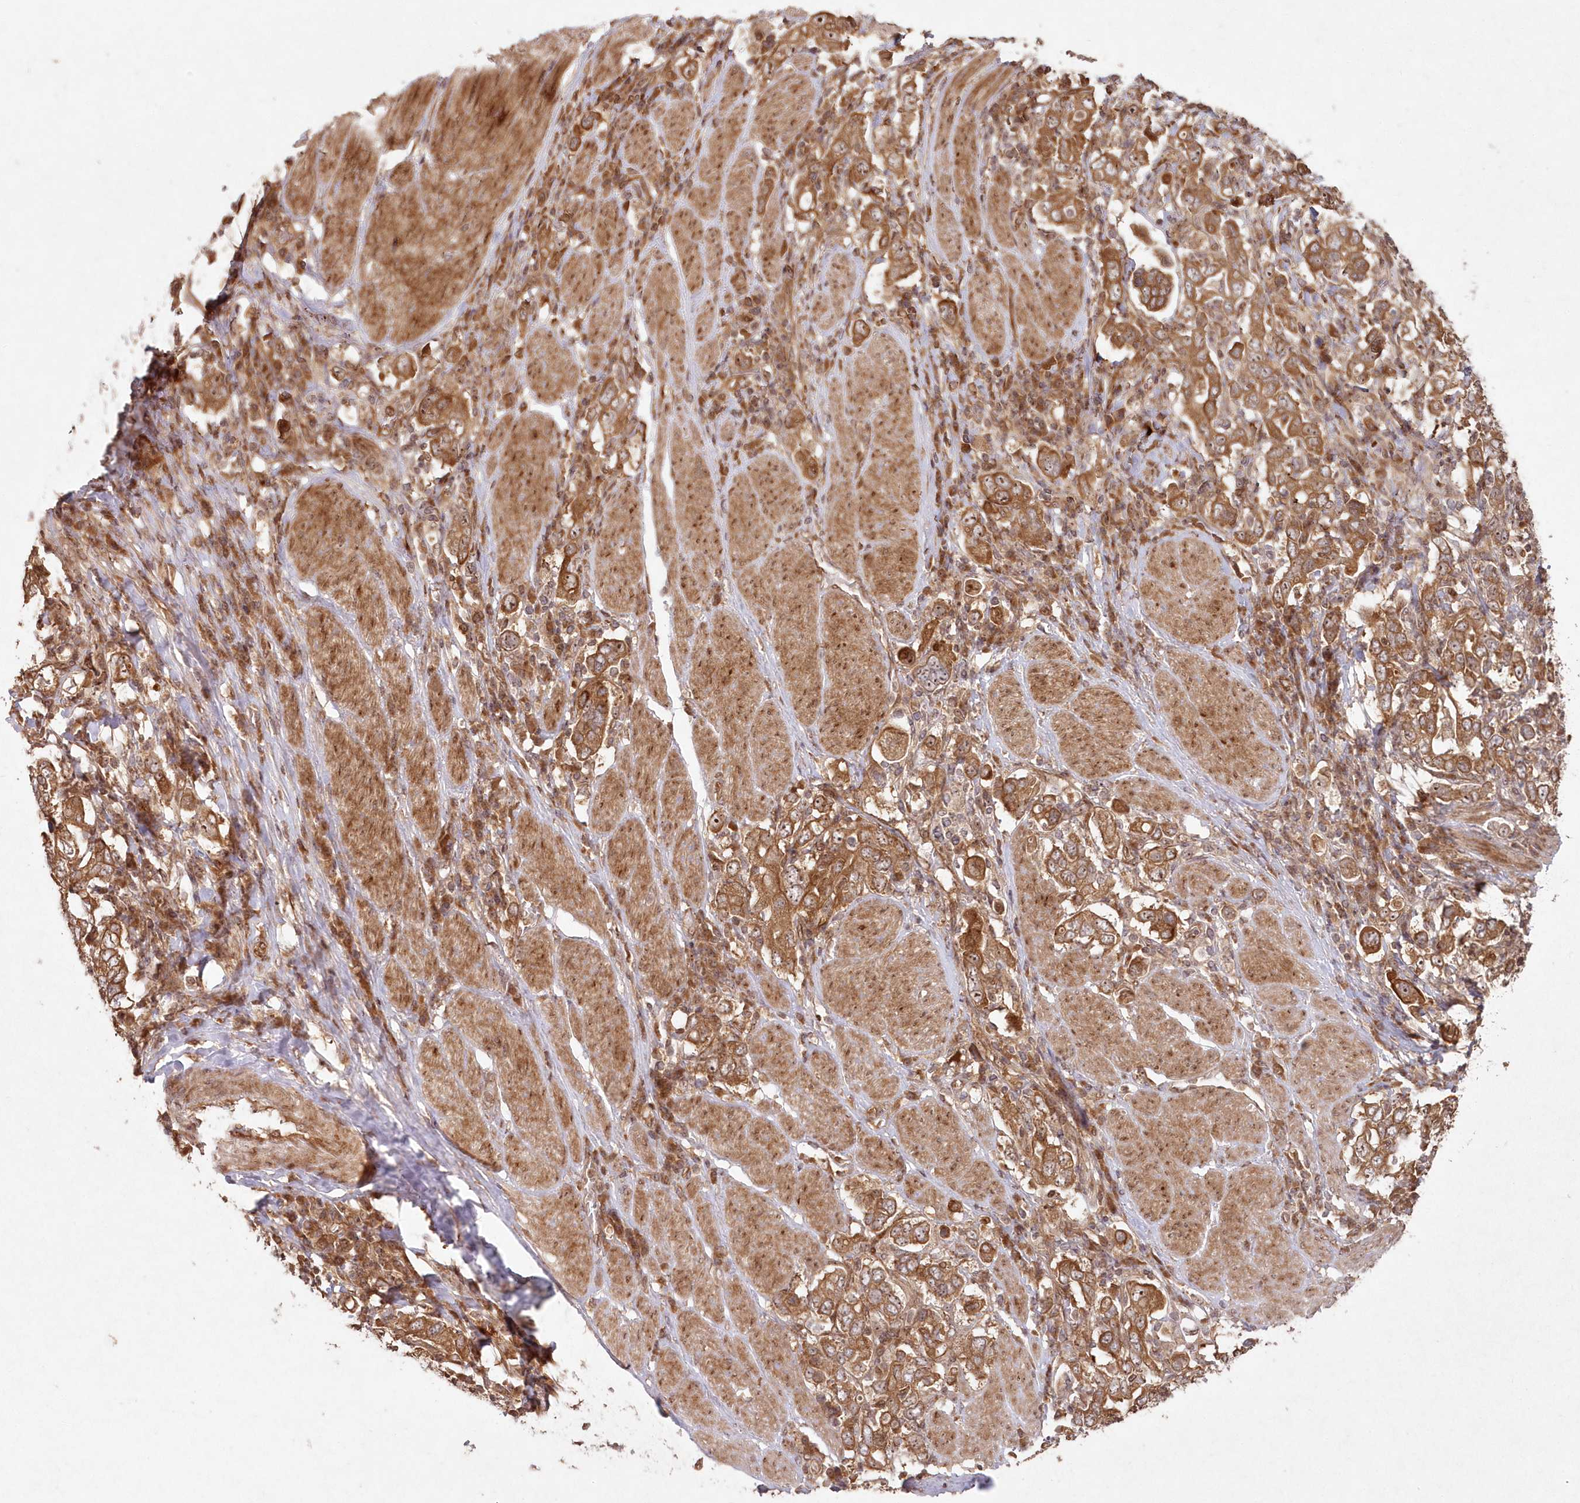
{"staining": {"intensity": "moderate", "quantity": ">75%", "location": "cytoplasmic/membranous,nuclear"}, "tissue": "stomach cancer", "cell_type": "Tumor cells", "image_type": "cancer", "snomed": [{"axis": "morphology", "description": "Adenocarcinoma, NOS"}, {"axis": "topography", "description": "Stomach, upper"}], "caption": "A histopathology image of stomach adenocarcinoma stained for a protein exhibits moderate cytoplasmic/membranous and nuclear brown staining in tumor cells.", "gene": "SERINC1", "patient": {"sex": "male", "age": 62}}